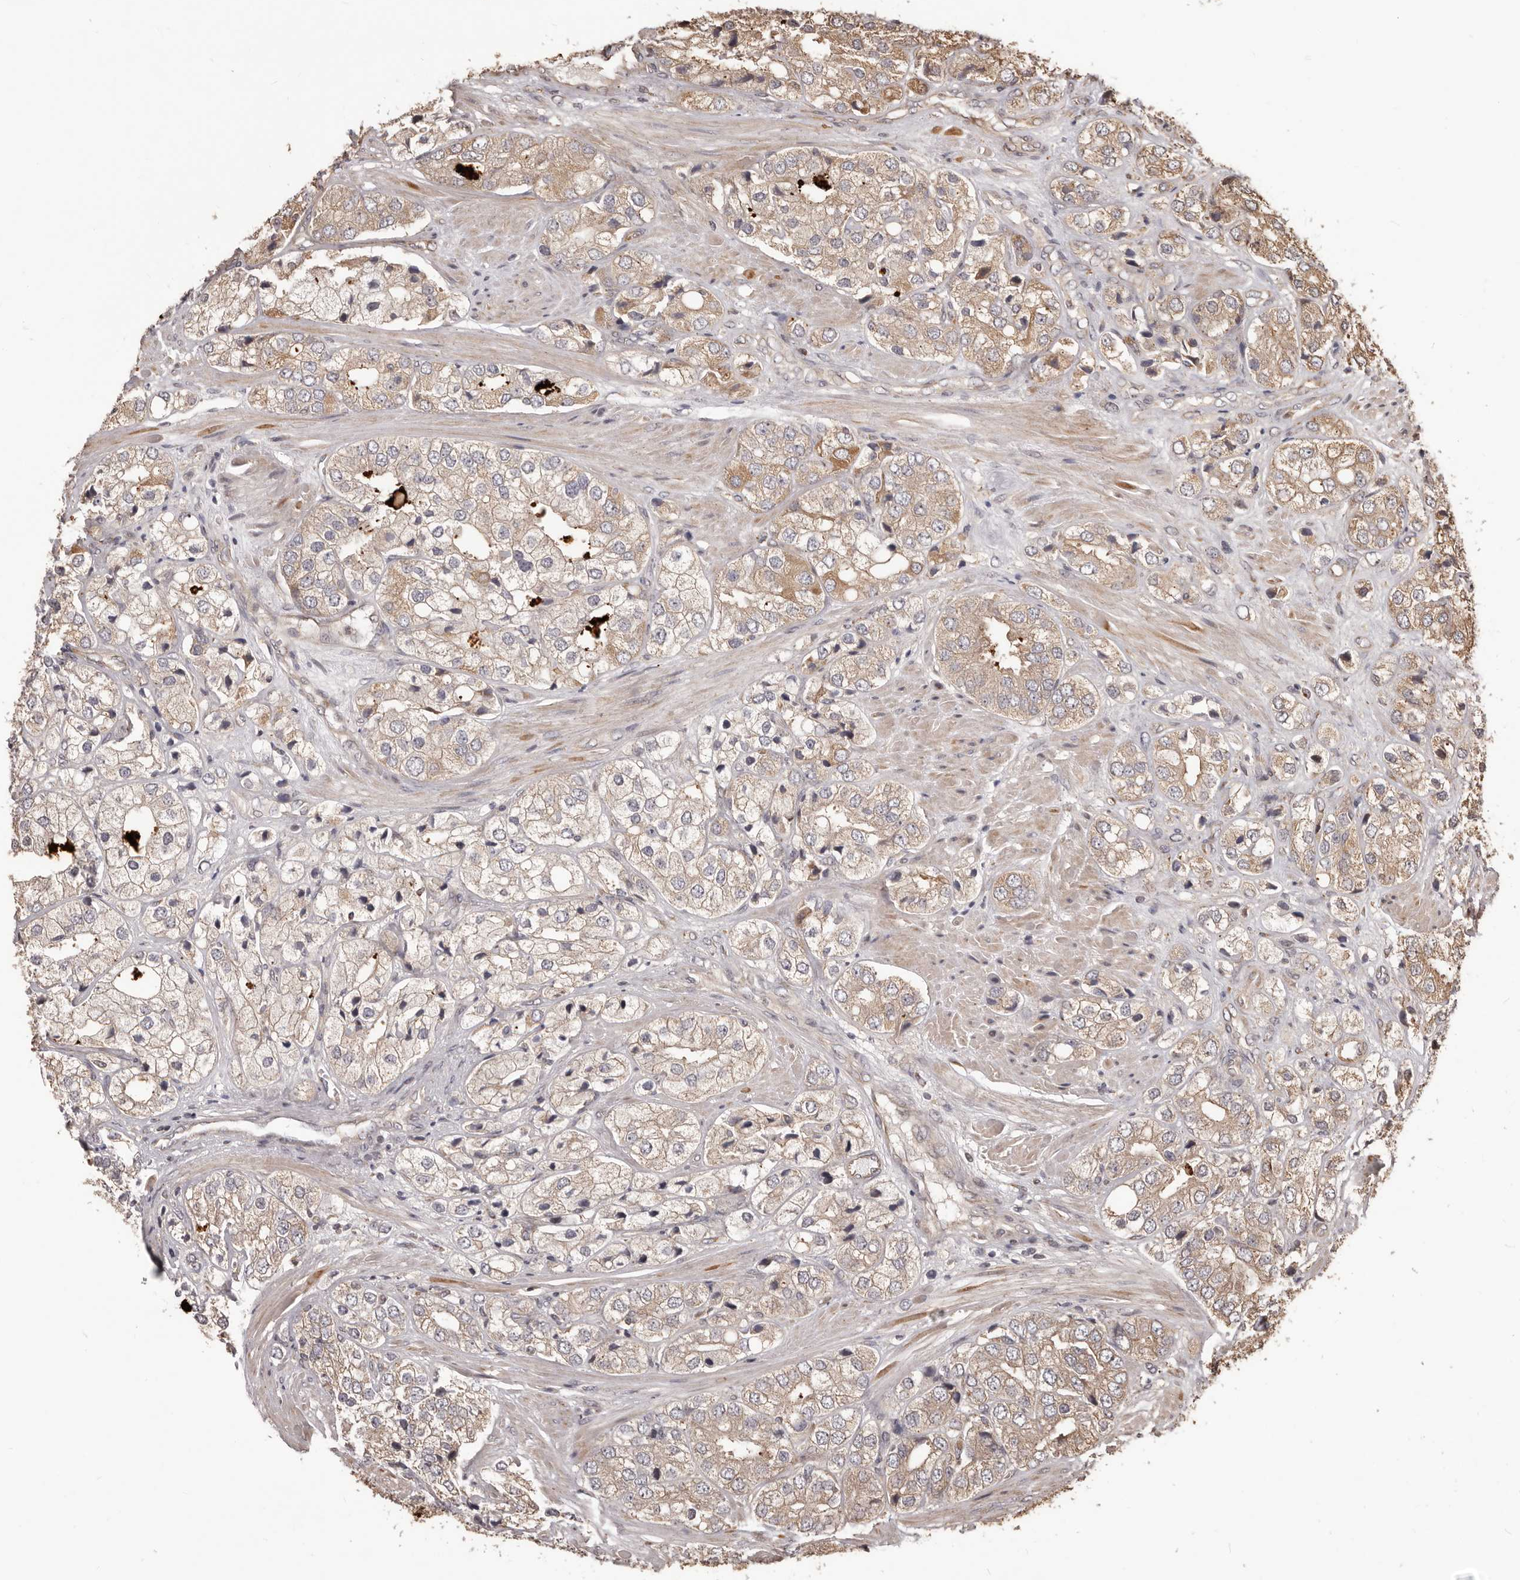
{"staining": {"intensity": "weak", "quantity": "25%-75%", "location": "cytoplasmic/membranous"}, "tissue": "prostate cancer", "cell_type": "Tumor cells", "image_type": "cancer", "snomed": [{"axis": "morphology", "description": "Adenocarcinoma, High grade"}, {"axis": "topography", "description": "Prostate"}], "caption": "DAB (3,3'-diaminobenzidine) immunohistochemical staining of human high-grade adenocarcinoma (prostate) shows weak cytoplasmic/membranous protein staining in approximately 25%-75% of tumor cells. The staining is performed using DAB brown chromogen to label protein expression. The nuclei are counter-stained blue using hematoxylin.", "gene": "MTO1", "patient": {"sex": "male", "age": 50}}